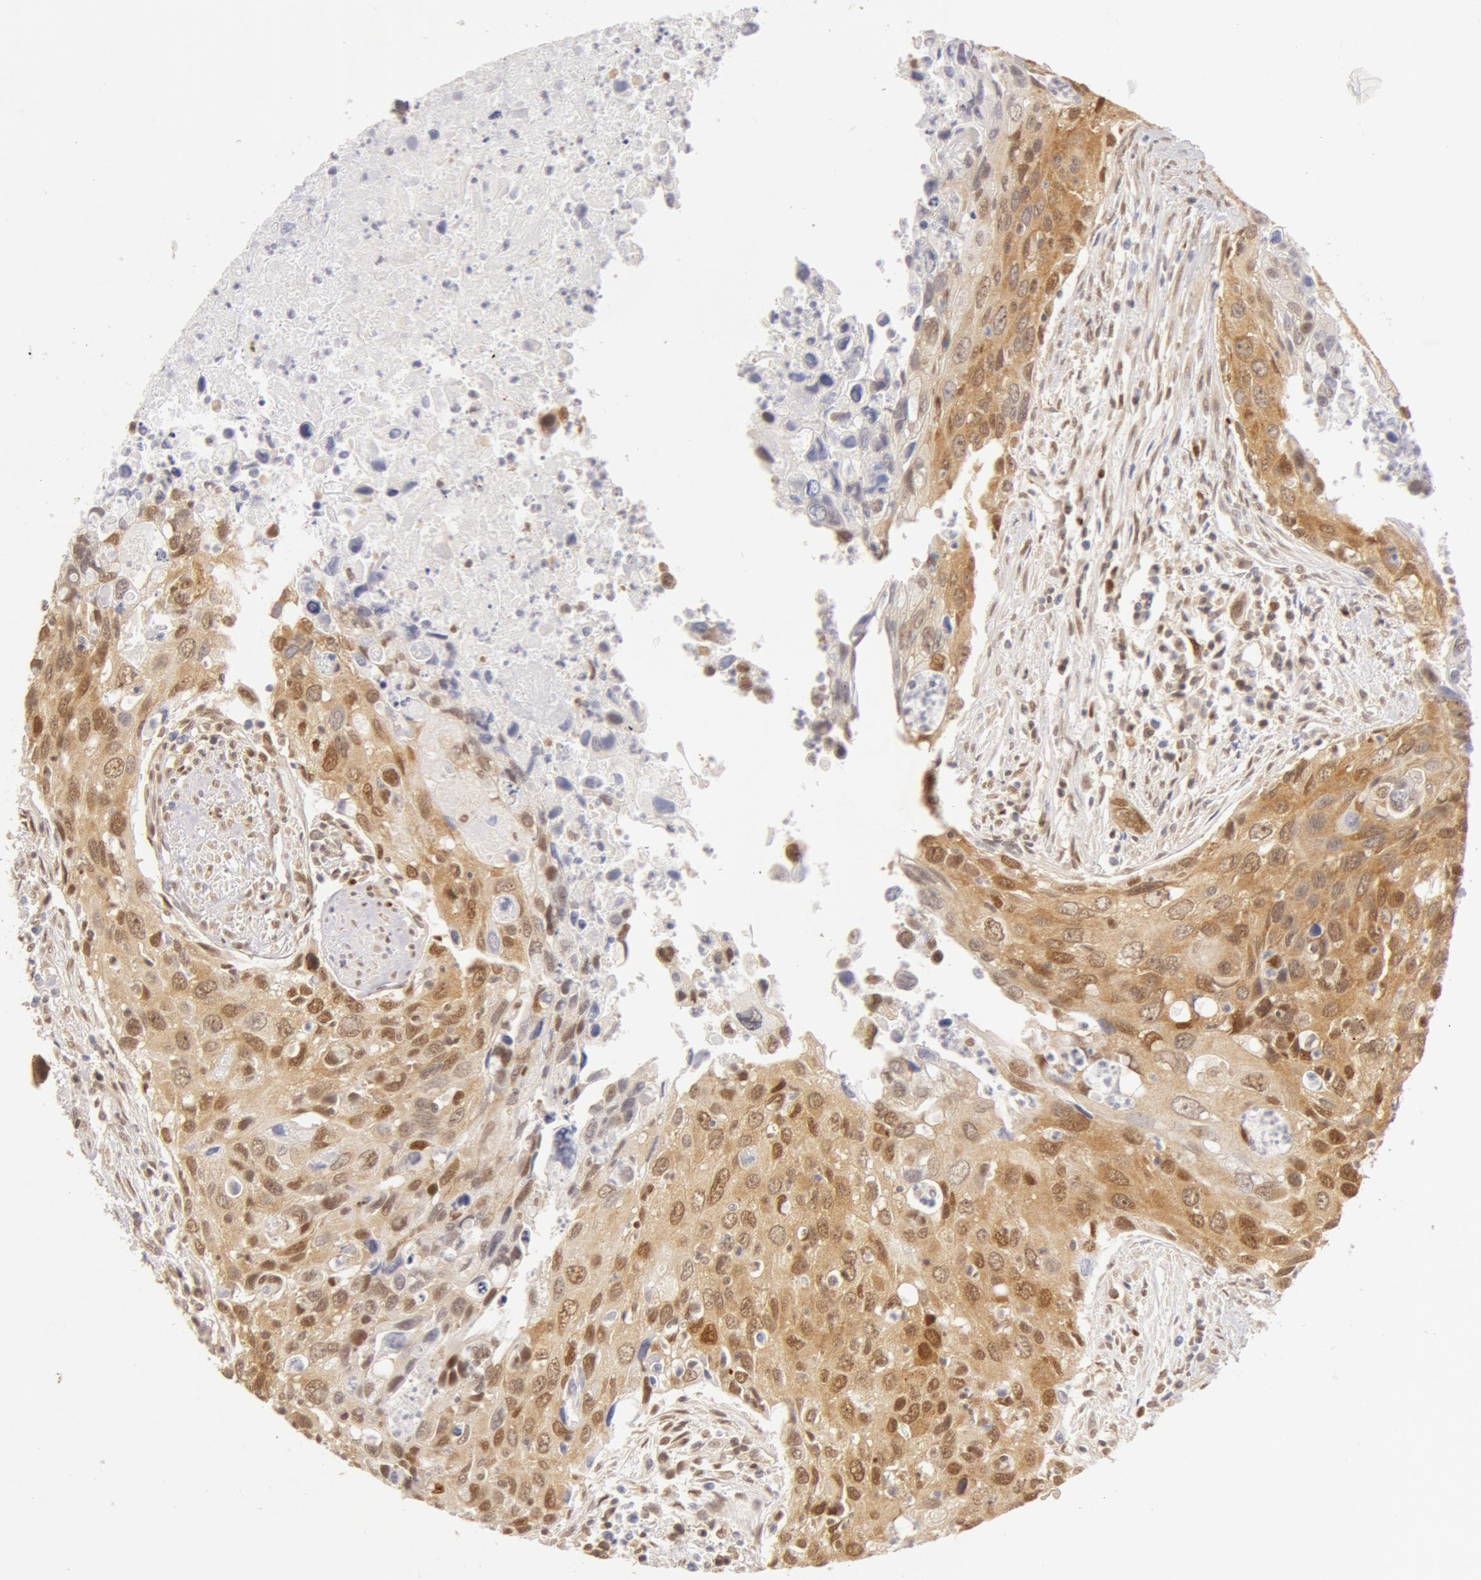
{"staining": {"intensity": "moderate", "quantity": ">75%", "location": "cytoplasmic/membranous"}, "tissue": "urothelial cancer", "cell_type": "Tumor cells", "image_type": "cancer", "snomed": [{"axis": "morphology", "description": "Urothelial carcinoma, High grade"}, {"axis": "topography", "description": "Urinary bladder"}], "caption": "Urothelial carcinoma (high-grade) was stained to show a protein in brown. There is medium levels of moderate cytoplasmic/membranous positivity in about >75% of tumor cells.", "gene": "DDX3Y", "patient": {"sex": "male", "age": 71}}